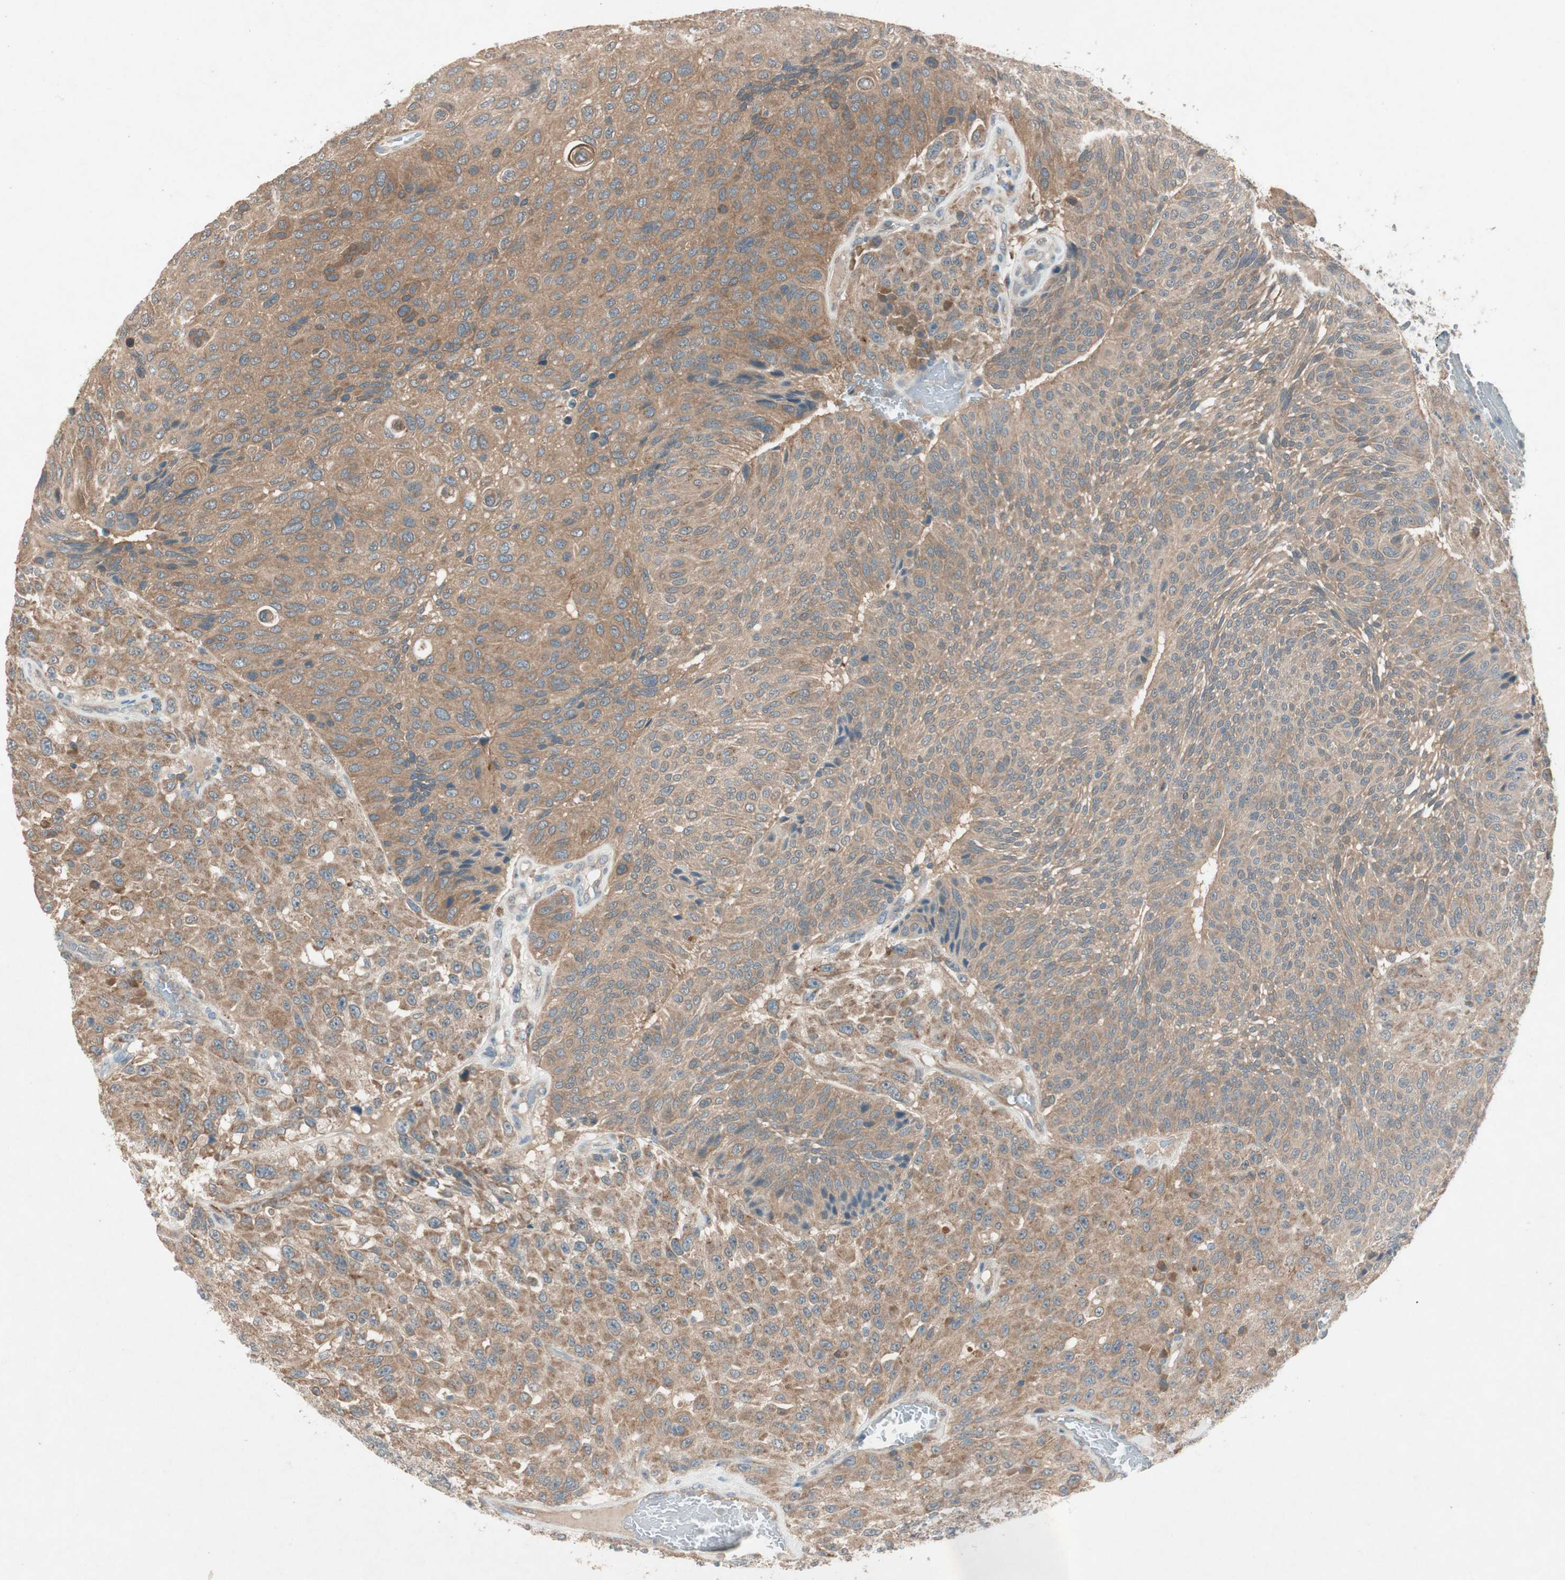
{"staining": {"intensity": "moderate", "quantity": ">75%", "location": "cytoplasmic/membranous"}, "tissue": "urothelial cancer", "cell_type": "Tumor cells", "image_type": "cancer", "snomed": [{"axis": "morphology", "description": "Urothelial carcinoma, High grade"}, {"axis": "topography", "description": "Urinary bladder"}], "caption": "This is a photomicrograph of IHC staining of high-grade urothelial carcinoma, which shows moderate expression in the cytoplasmic/membranous of tumor cells.", "gene": "NCLN", "patient": {"sex": "male", "age": 66}}